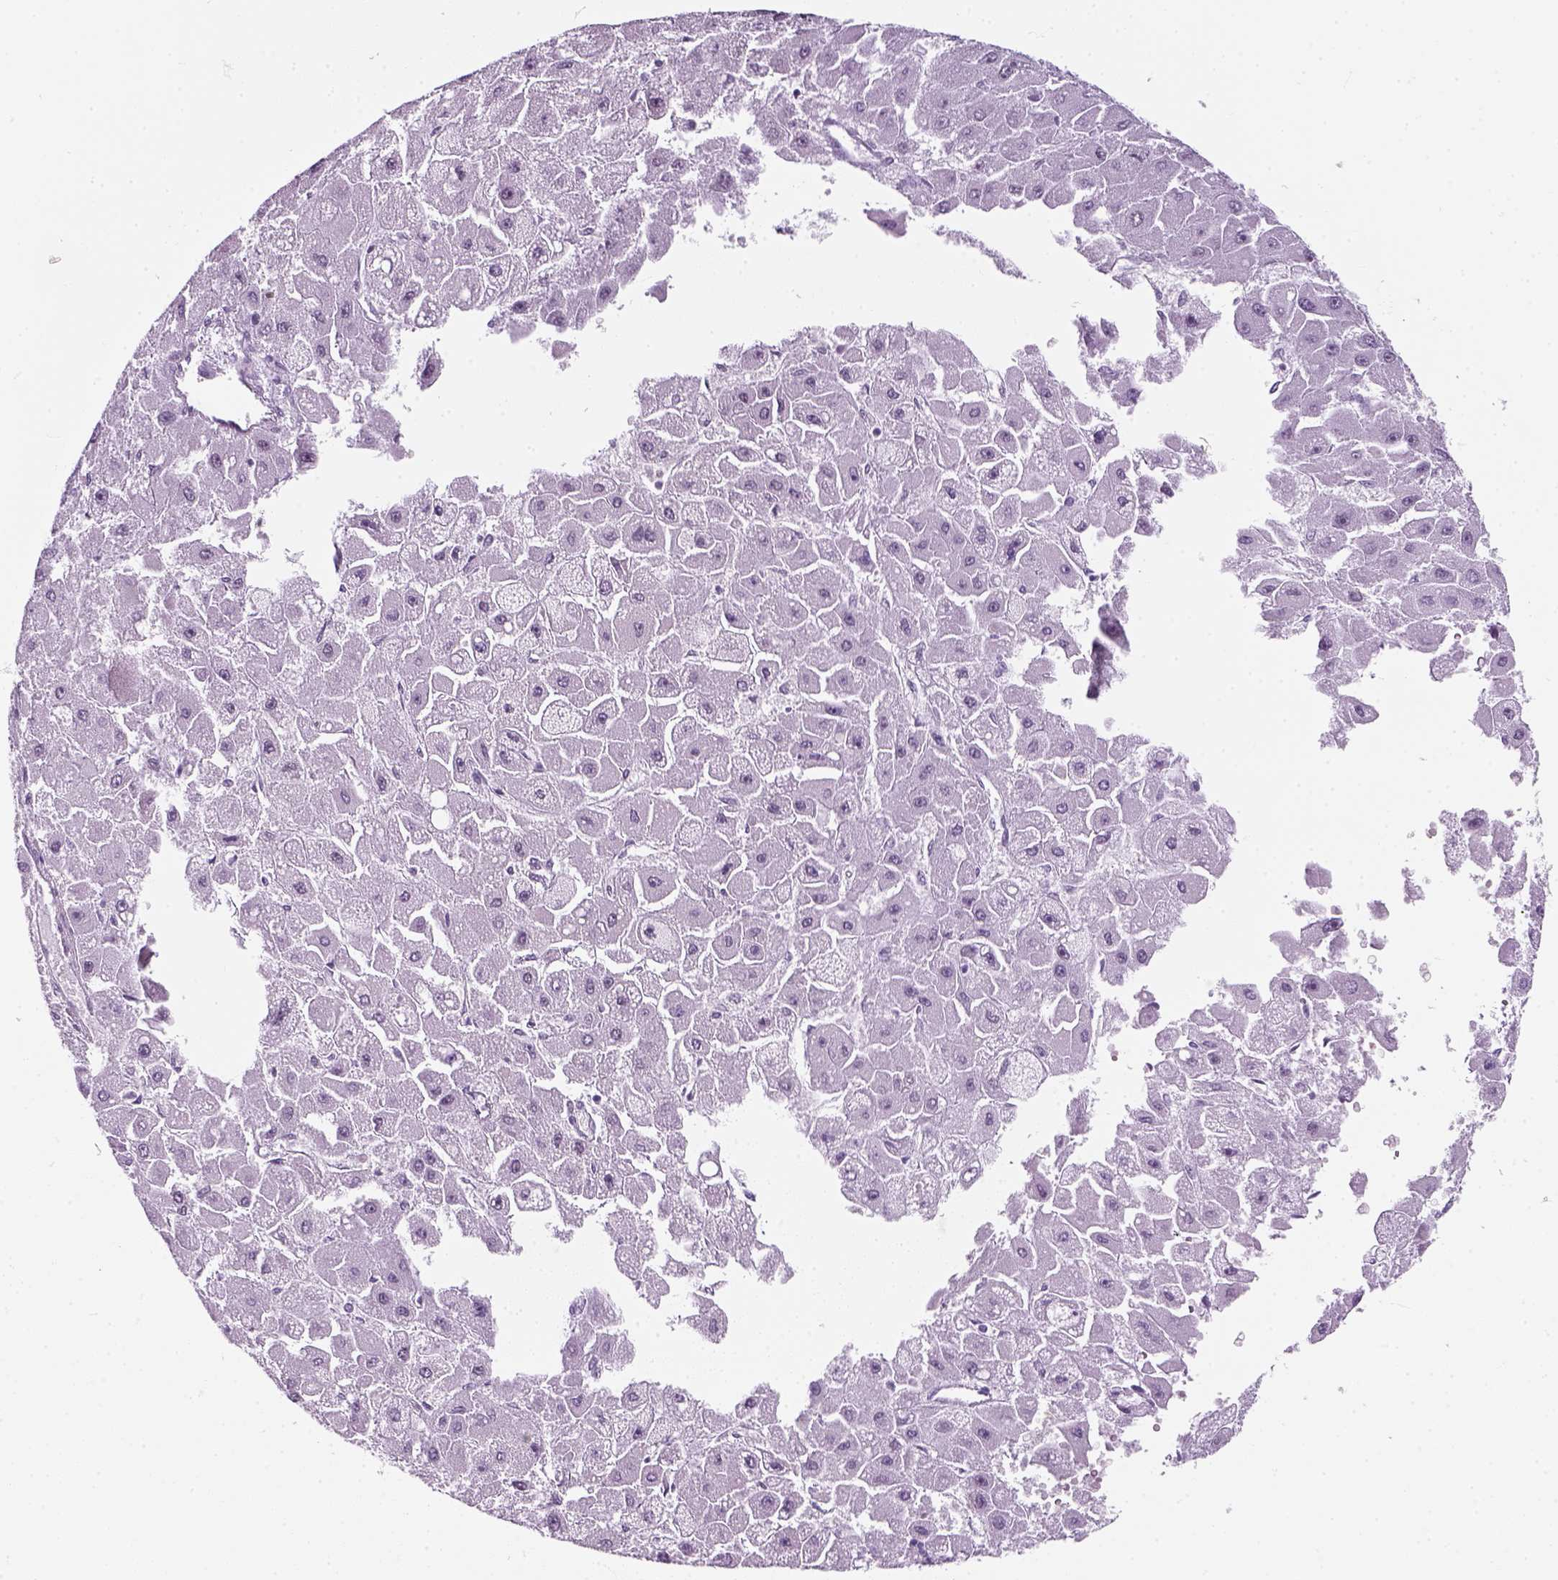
{"staining": {"intensity": "negative", "quantity": "none", "location": "none"}, "tissue": "liver cancer", "cell_type": "Tumor cells", "image_type": "cancer", "snomed": [{"axis": "morphology", "description": "Carcinoma, Hepatocellular, NOS"}, {"axis": "topography", "description": "Liver"}], "caption": "Immunohistochemistry (IHC) histopathology image of neoplastic tissue: liver cancer (hepatocellular carcinoma) stained with DAB shows no significant protein expression in tumor cells.", "gene": "ZNF865", "patient": {"sex": "female", "age": 25}}